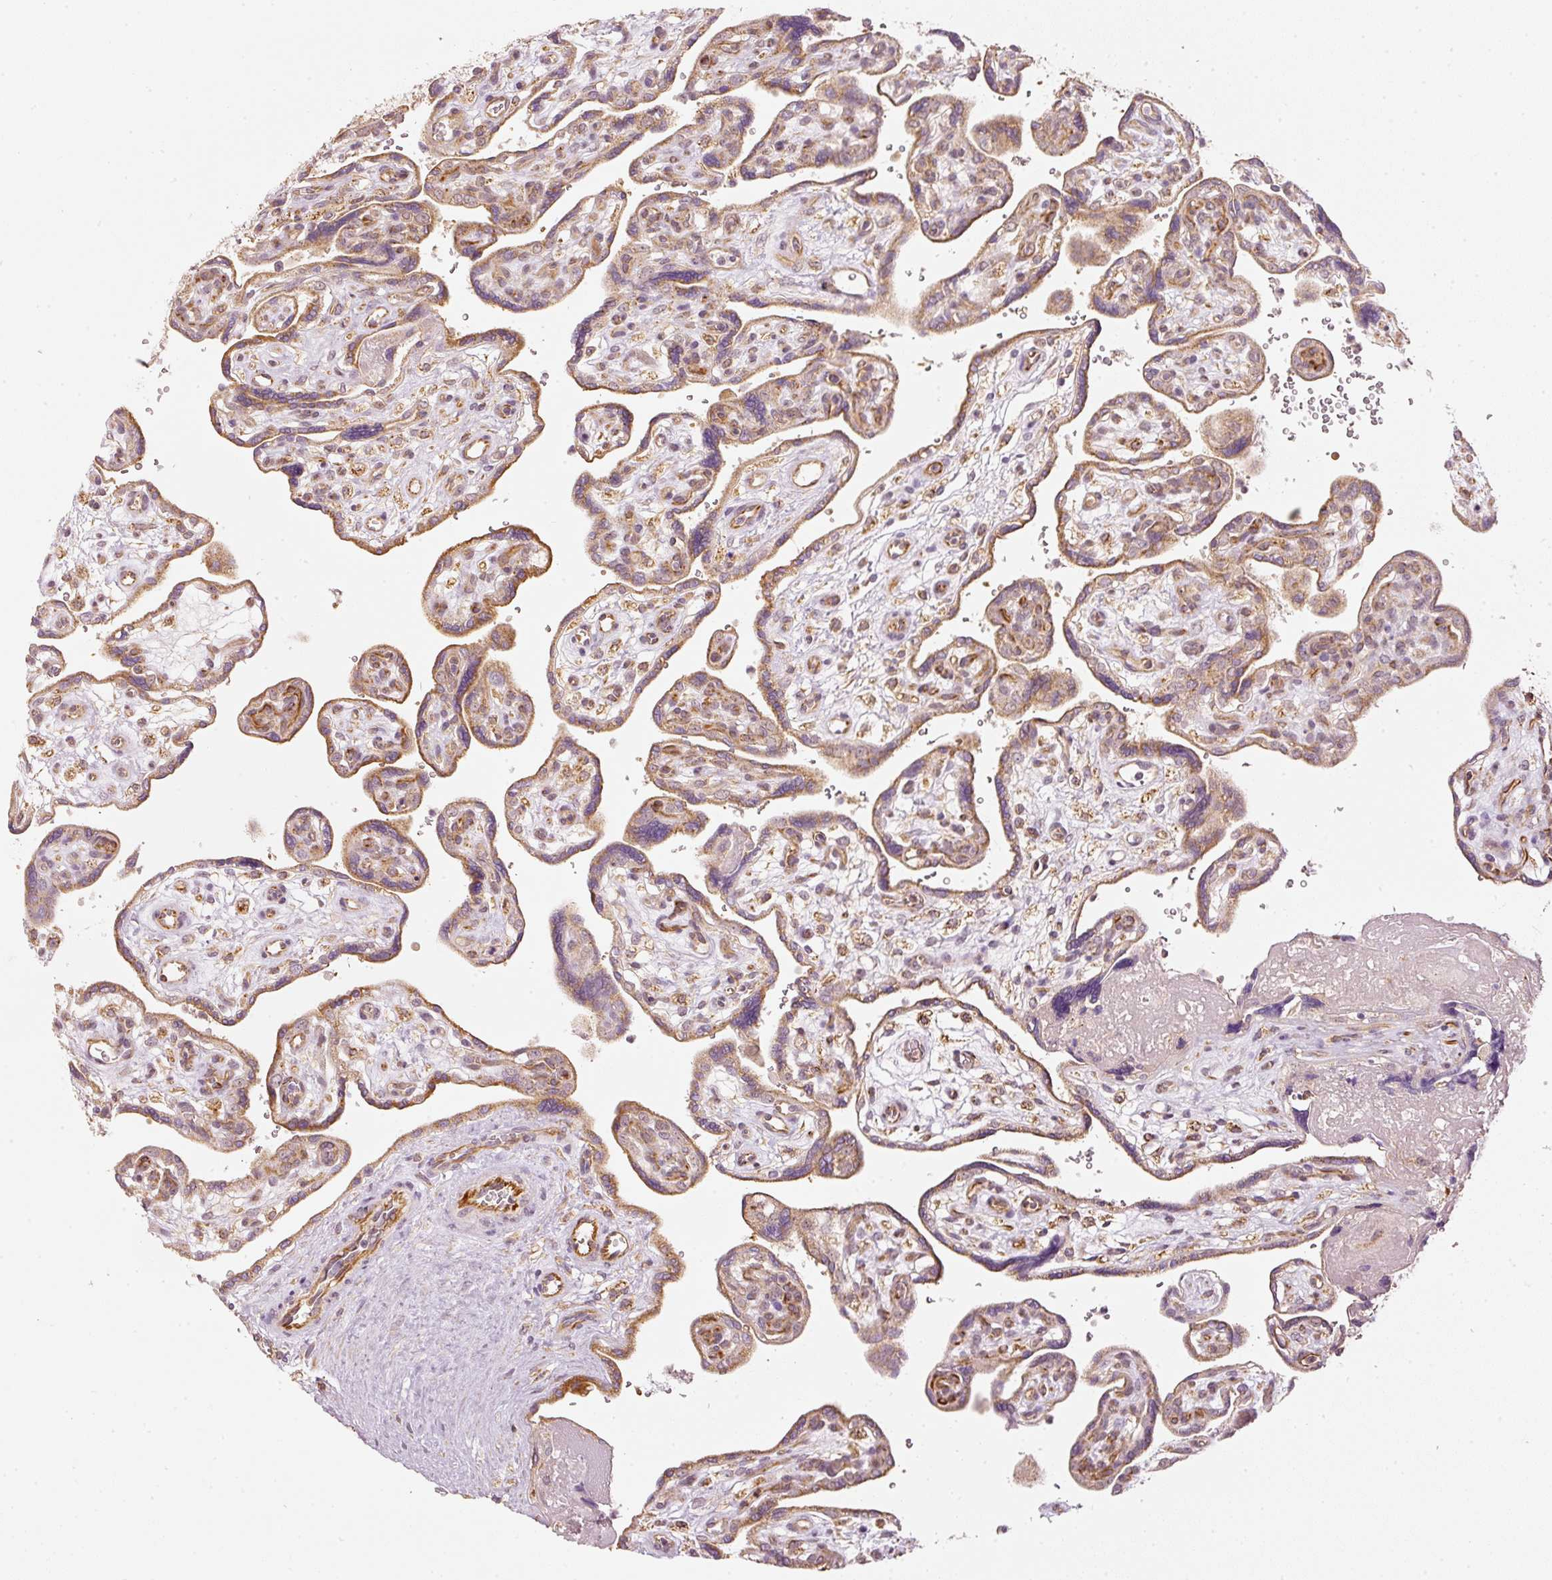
{"staining": {"intensity": "weak", "quantity": "<25%", "location": "cytoplasmic/membranous"}, "tissue": "placenta", "cell_type": "Decidual cells", "image_type": "normal", "snomed": [{"axis": "morphology", "description": "Normal tissue, NOS"}, {"axis": "topography", "description": "Placenta"}], "caption": "The IHC micrograph has no significant positivity in decidual cells of placenta.", "gene": "CDC20B", "patient": {"sex": "female", "age": 39}}